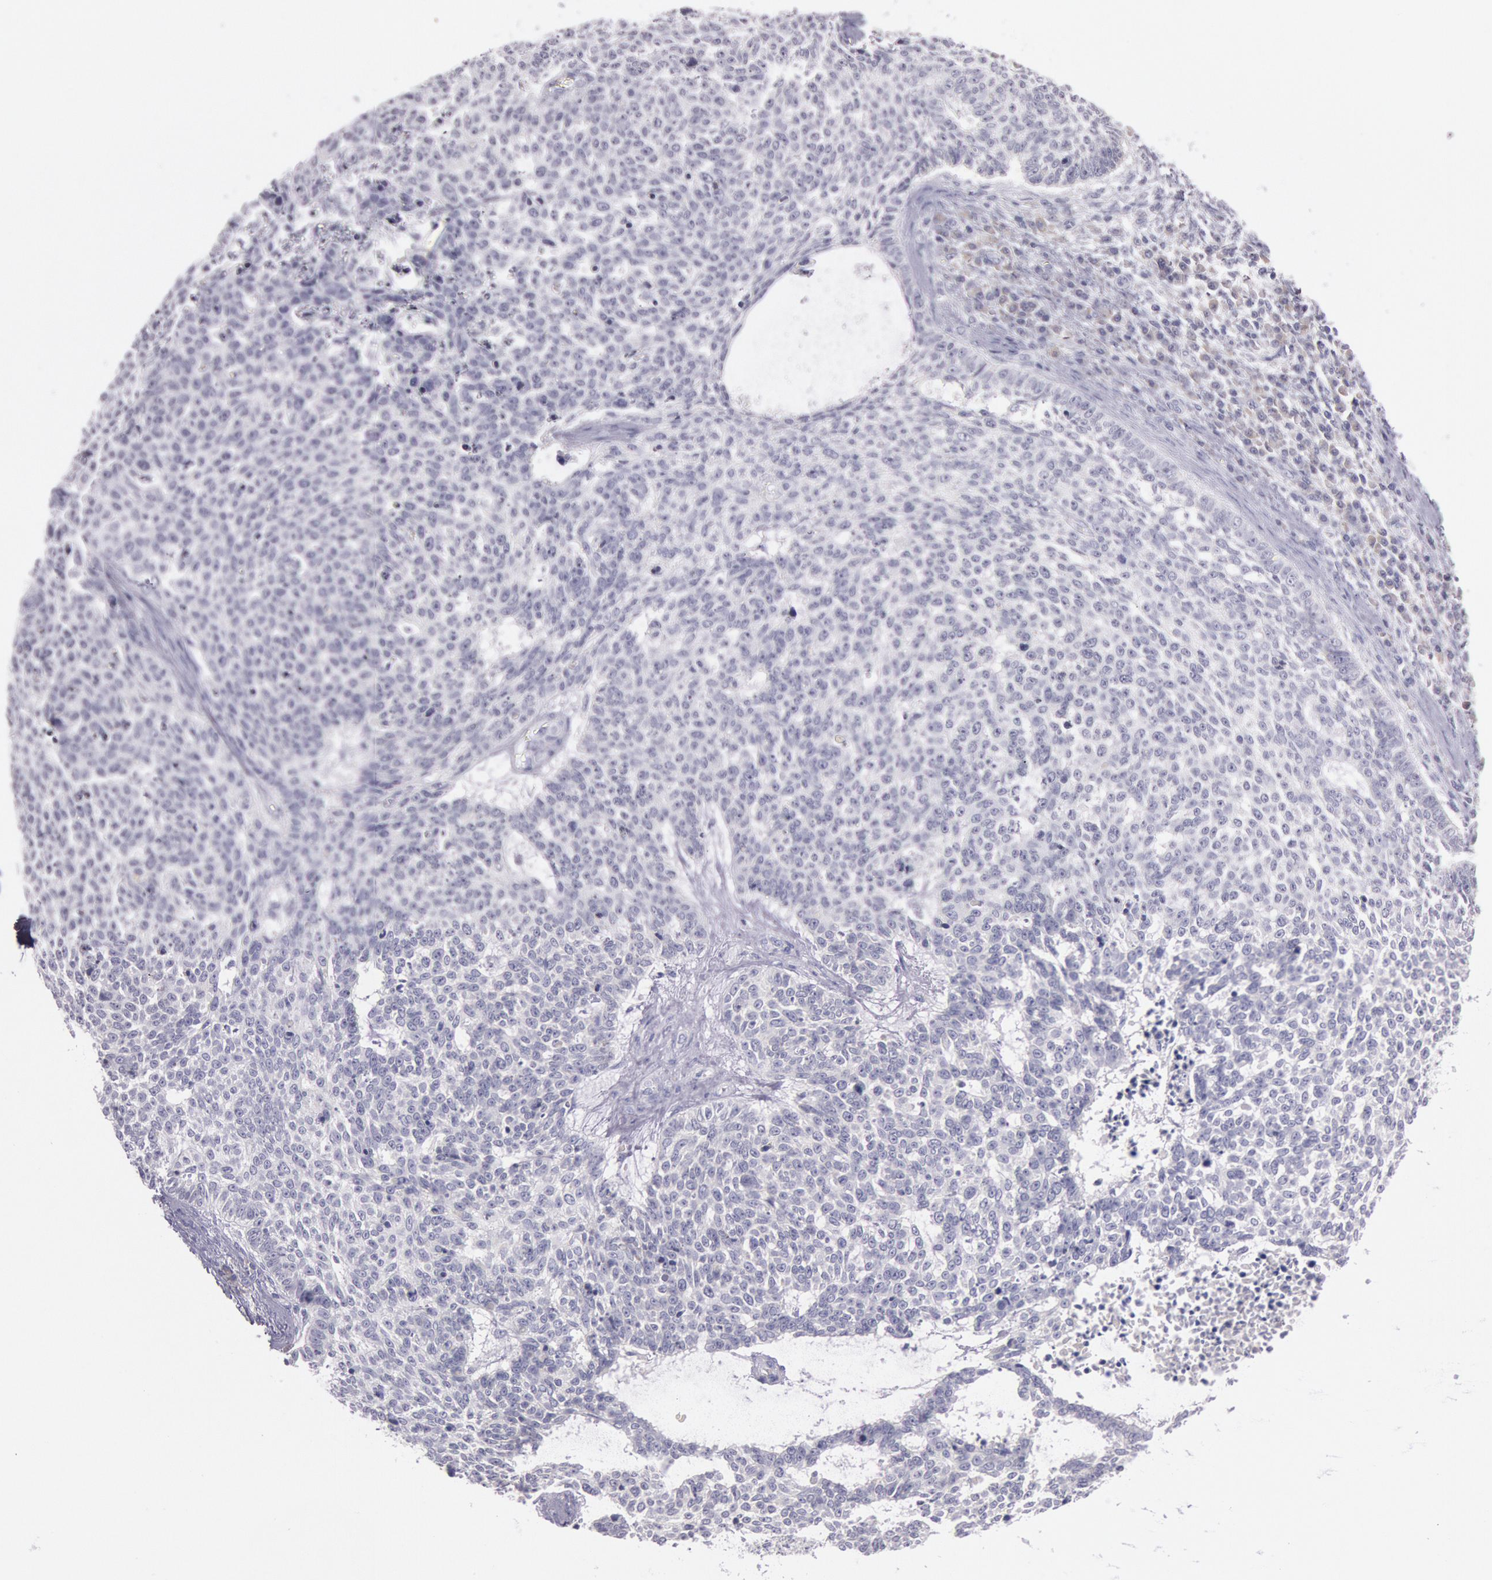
{"staining": {"intensity": "negative", "quantity": "none", "location": "none"}, "tissue": "skin cancer", "cell_type": "Tumor cells", "image_type": "cancer", "snomed": [{"axis": "morphology", "description": "Basal cell carcinoma"}, {"axis": "topography", "description": "Skin"}], "caption": "High magnification brightfield microscopy of basal cell carcinoma (skin) stained with DAB (3,3'-diaminobenzidine) (brown) and counterstained with hematoxylin (blue): tumor cells show no significant staining. (DAB (3,3'-diaminobenzidine) immunohistochemistry (IHC) visualized using brightfield microscopy, high magnification).", "gene": "EGFR", "patient": {"sex": "female", "age": 89}}